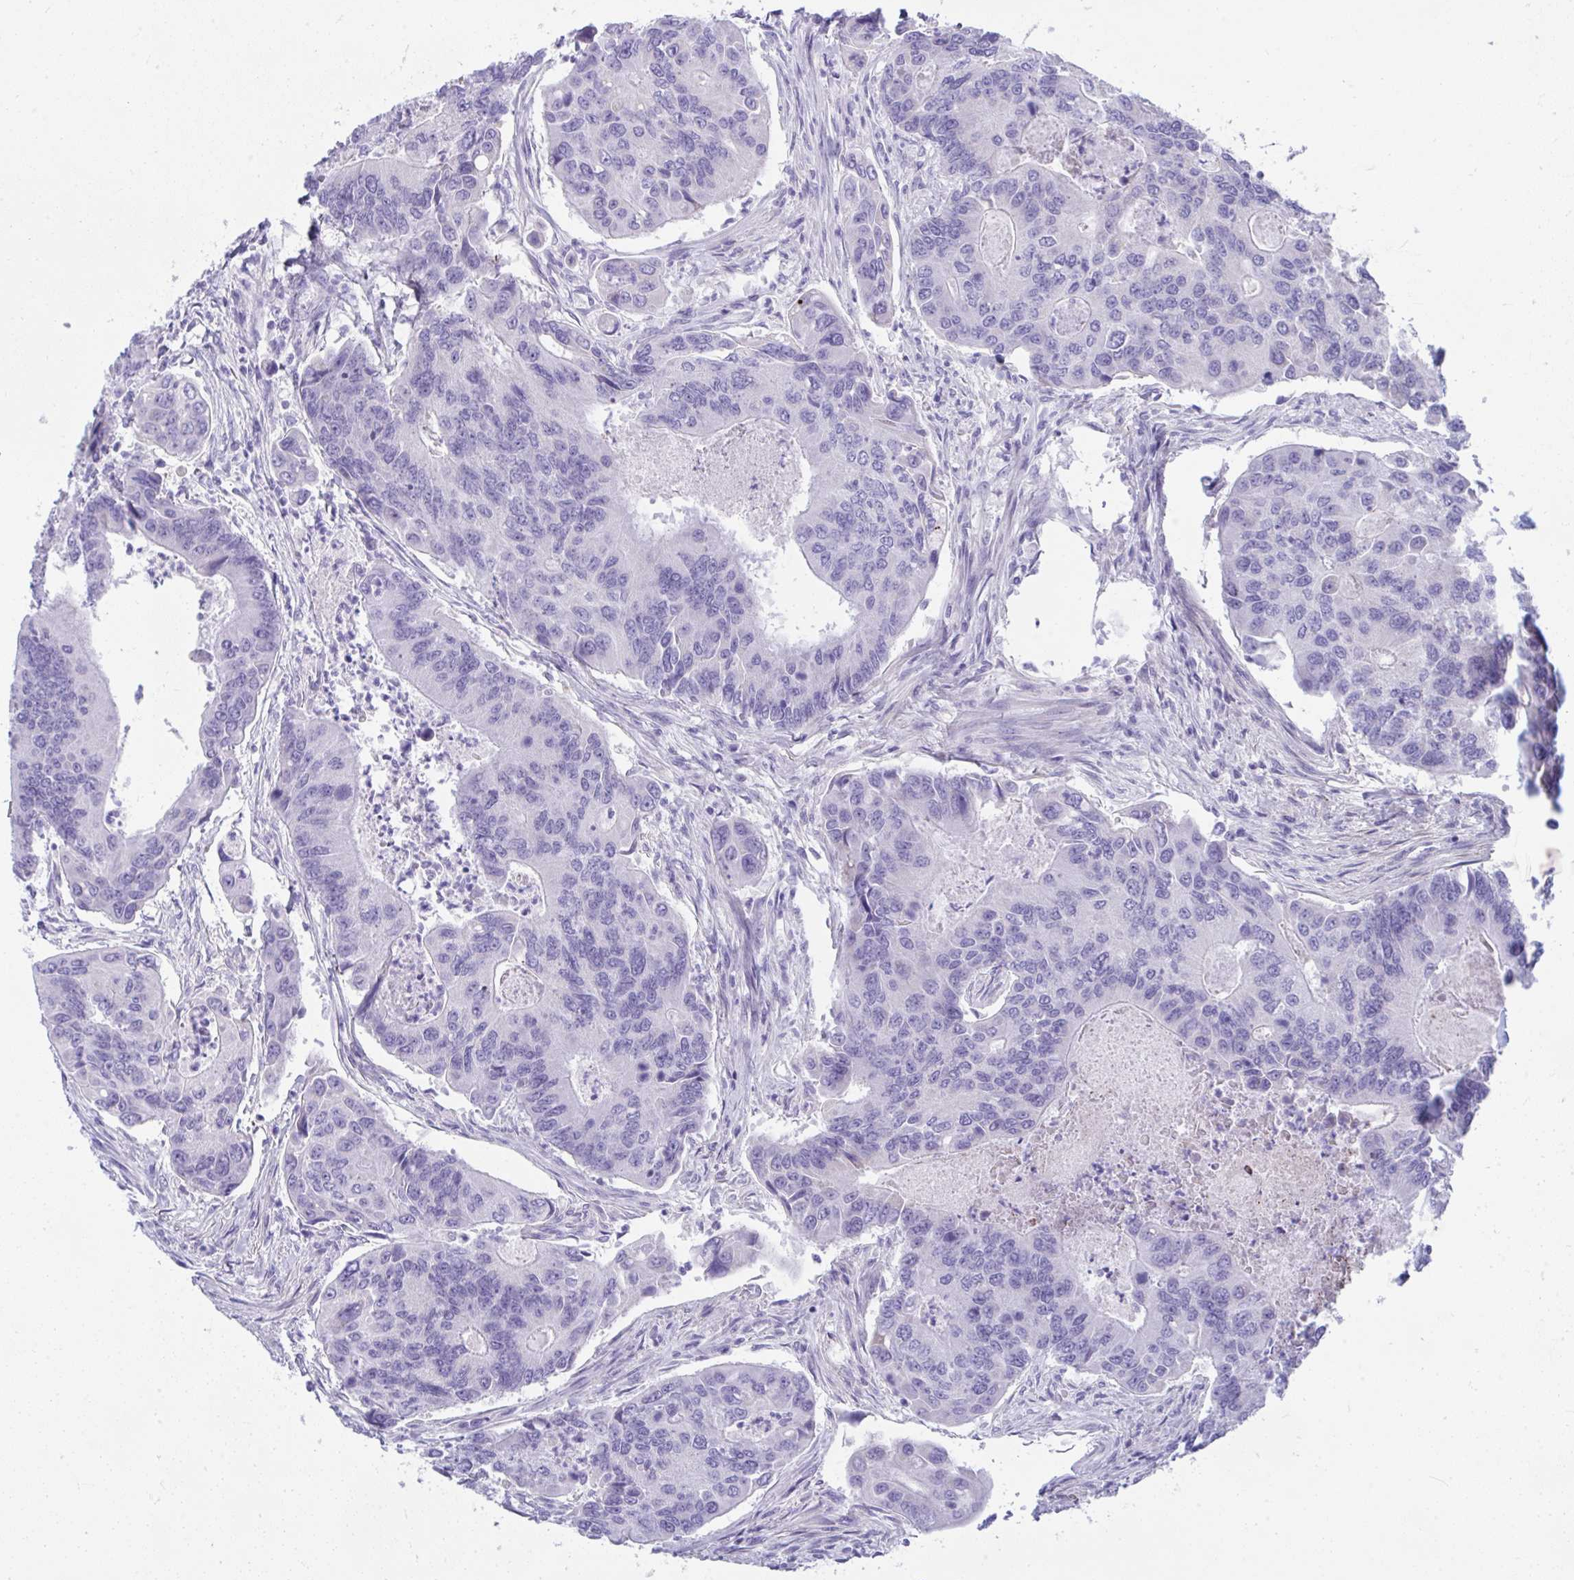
{"staining": {"intensity": "negative", "quantity": "none", "location": "none"}, "tissue": "colorectal cancer", "cell_type": "Tumor cells", "image_type": "cancer", "snomed": [{"axis": "morphology", "description": "Adenocarcinoma, NOS"}, {"axis": "topography", "description": "Colon"}], "caption": "A micrograph of human adenocarcinoma (colorectal) is negative for staining in tumor cells. (Brightfield microscopy of DAB immunohistochemistry (IHC) at high magnification).", "gene": "ISL1", "patient": {"sex": "female", "age": 67}}